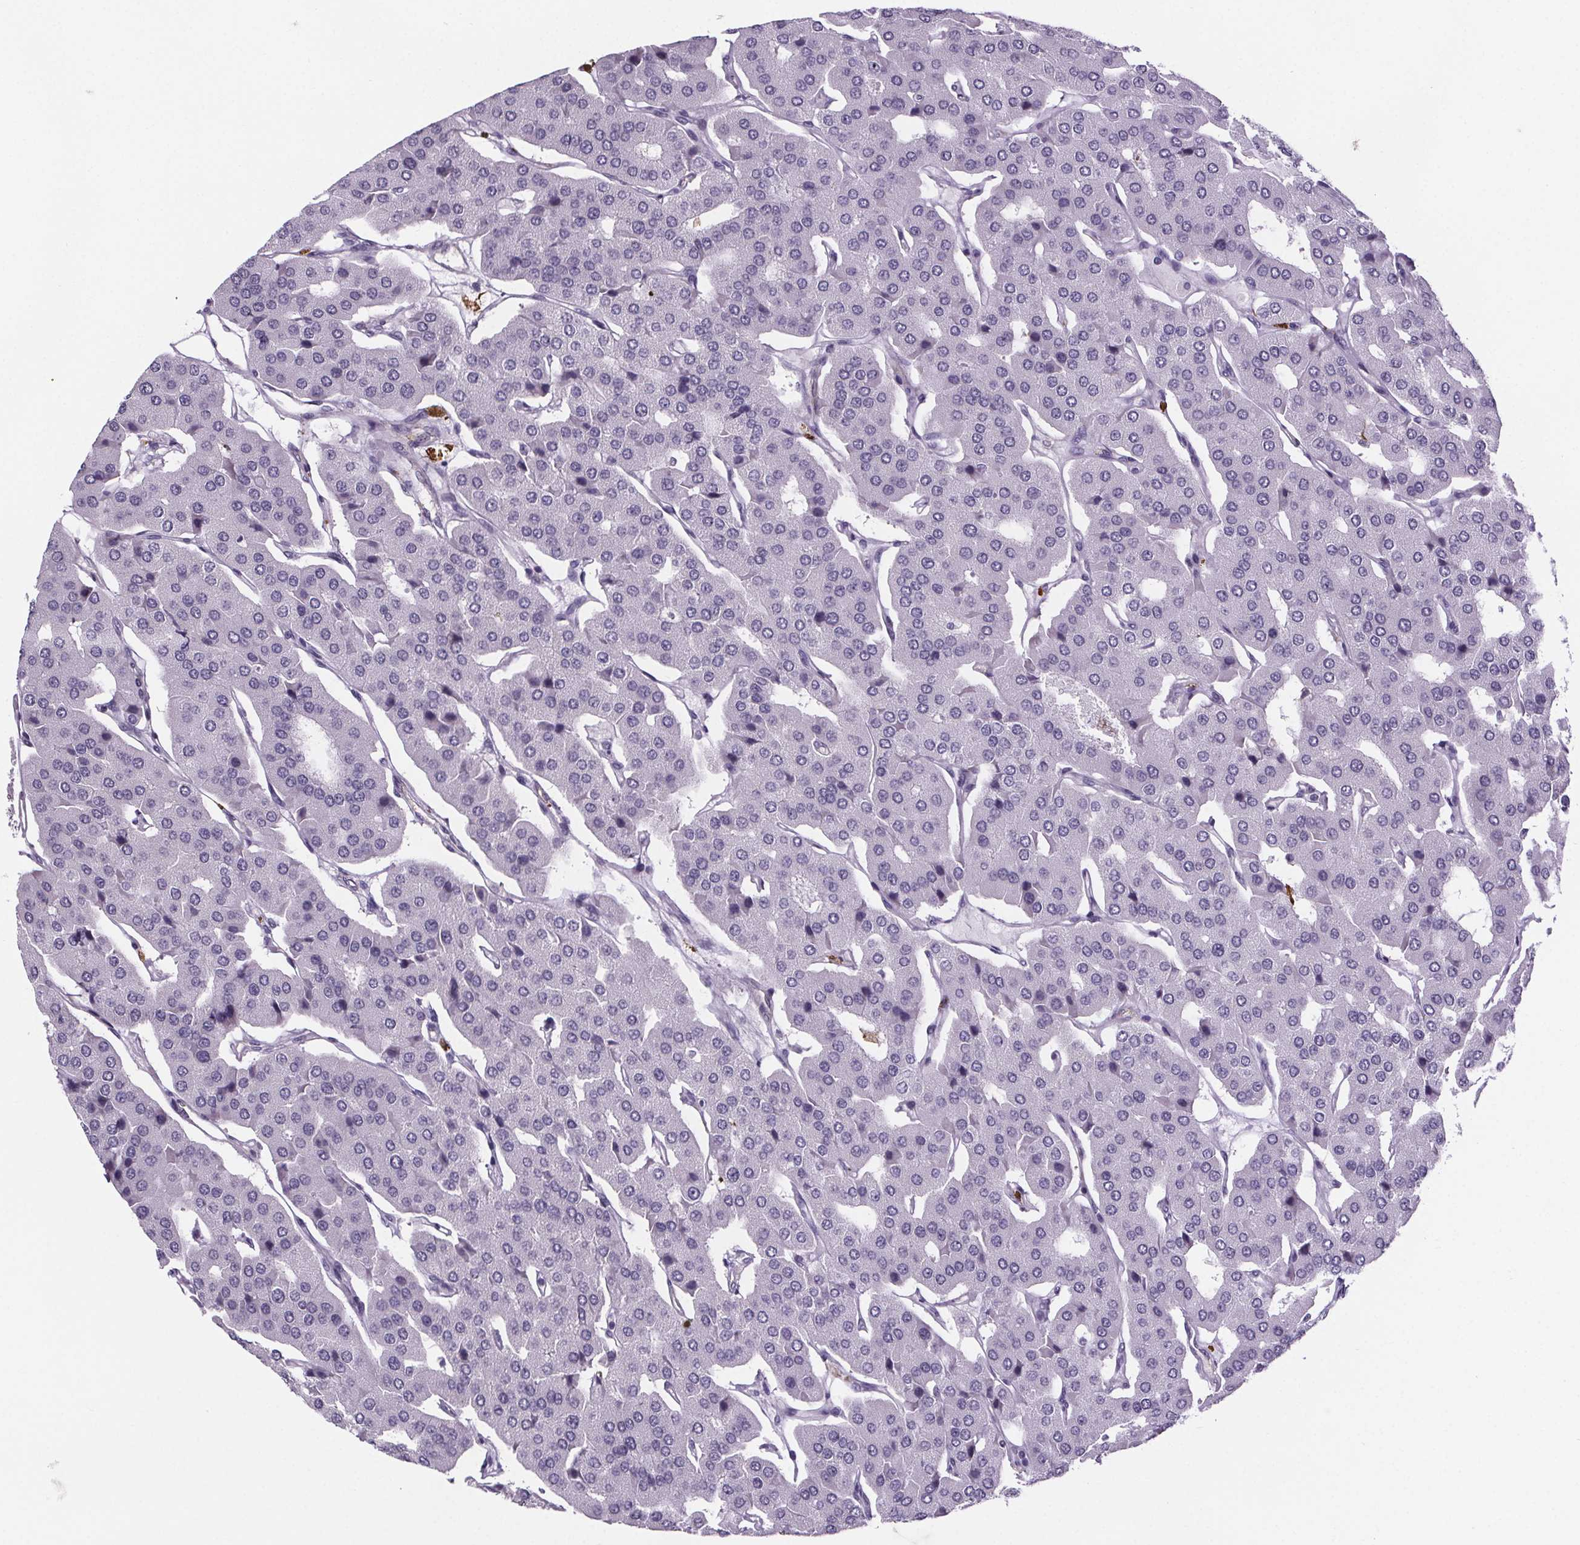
{"staining": {"intensity": "negative", "quantity": "none", "location": "none"}, "tissue": "parathyroid gland", "cell_type": "Glandular cells", "image_type": "normal", "snomed": [{"axis": "morphology", "description": "Normal tissue, NOS"}, {"axis": "morphology", "description": "Adenoma, NOS"}, {"axis": "topography", "description": "Parathyroid gland"}], "caption": "Parathyroid gland was stained to show a protein in brown. There is no significant positivity in glandular cells. The staining is performed using DAB brown chromogen with nuclei counter-stained in using hematoxylin.", "gene": "TTC12", "patient": {"sex": "female", "age": 86}}